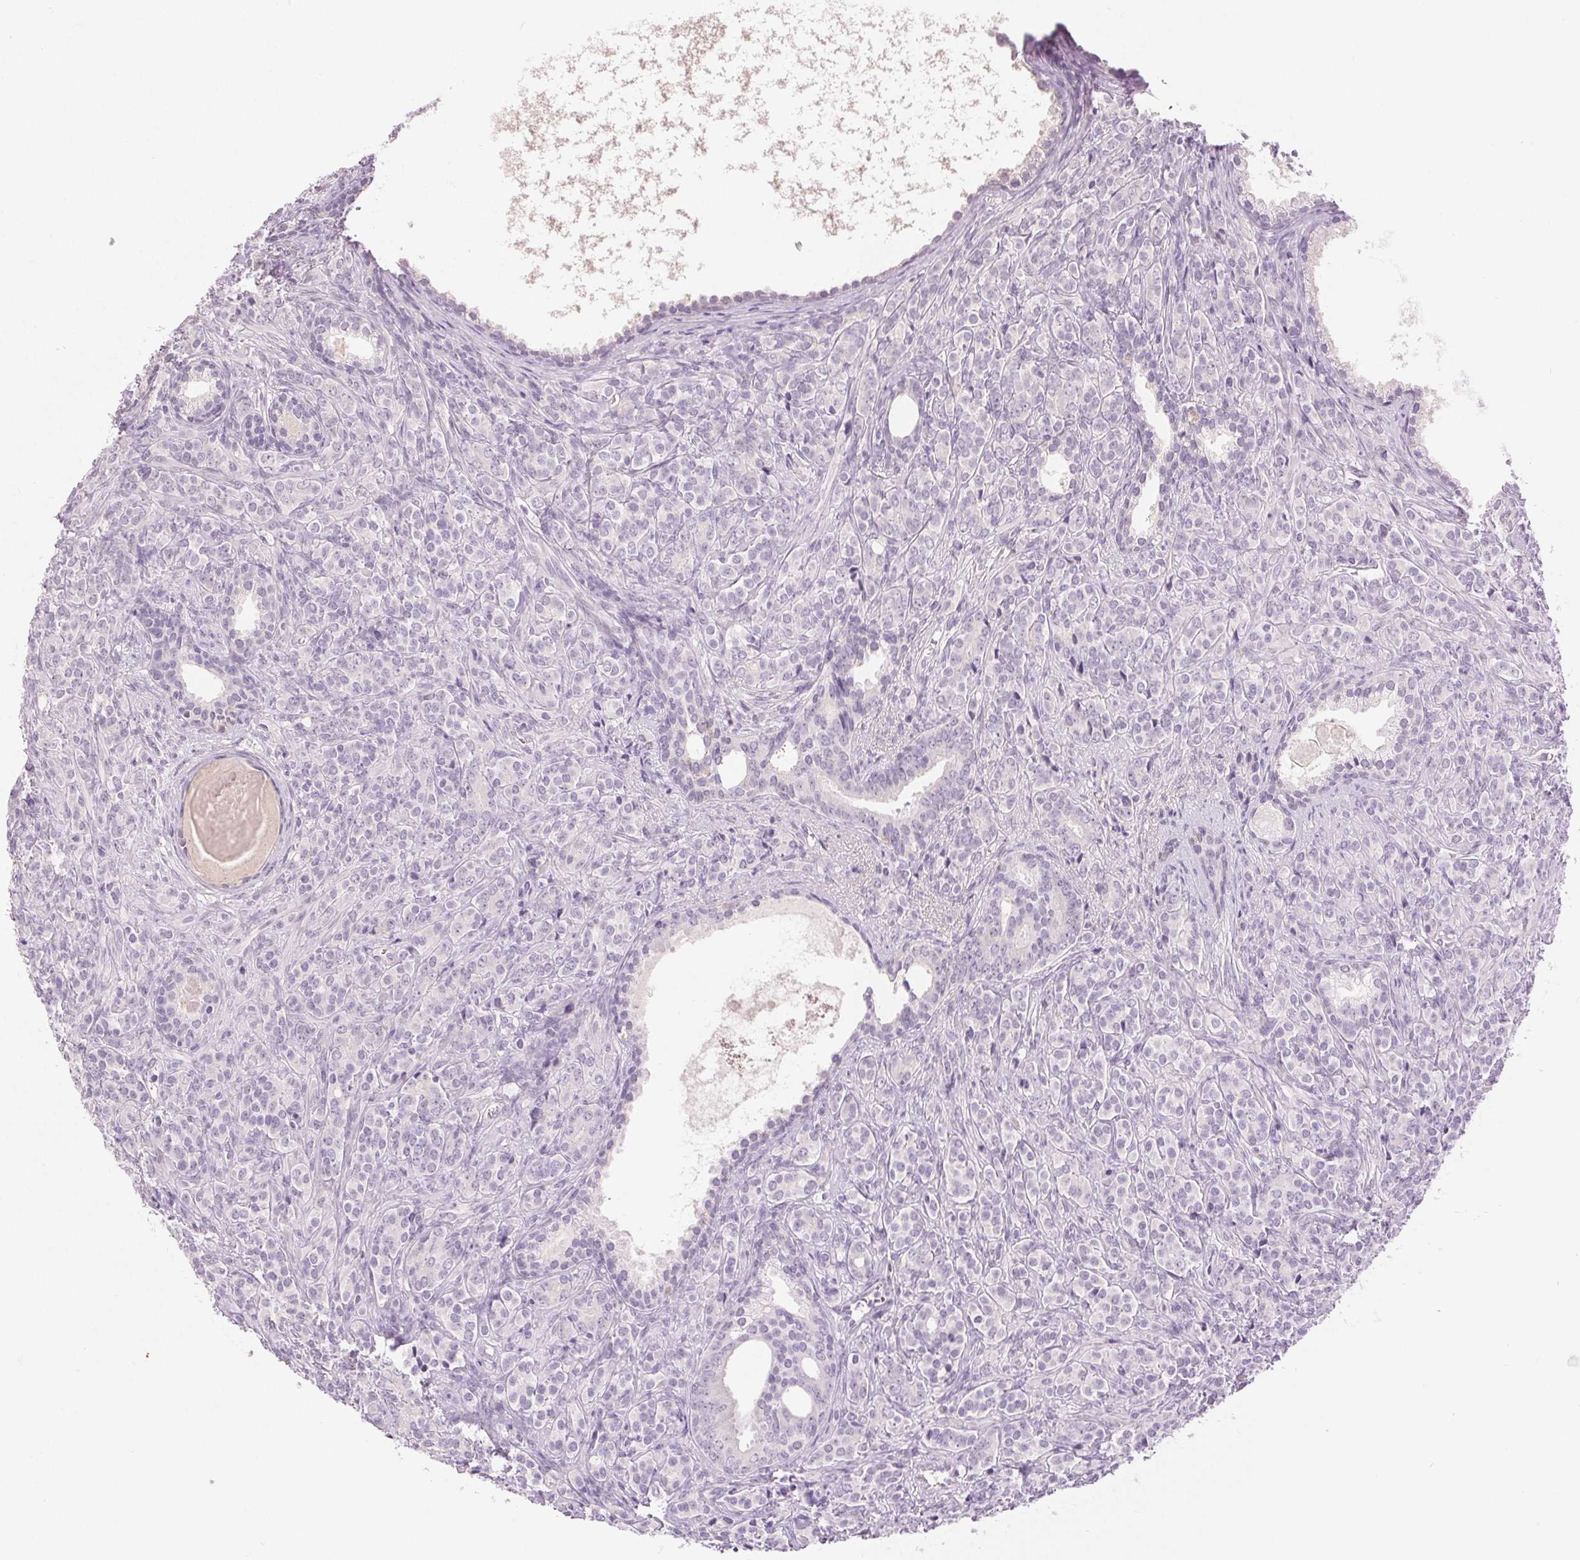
{"staining": {"intensity": "negative", "quantity": "none", "location": "none"}, "tissue": "prostate cancer", "cell_type": "Tumor cells", "image_type": "cancer", "snomed": [{"axis": "morphology", "description": "Adenocarcinoma, High grade"}, {"axis": "topography", "description": "Prostate"}], "caption": "This is a micrograph of immunohistochemistry staining of high-grade adenocarcinoma (prostate), which shows no expression in tumor cells.", "gene": "DSG3", "patient": {"sex": "male", "age": 84}}